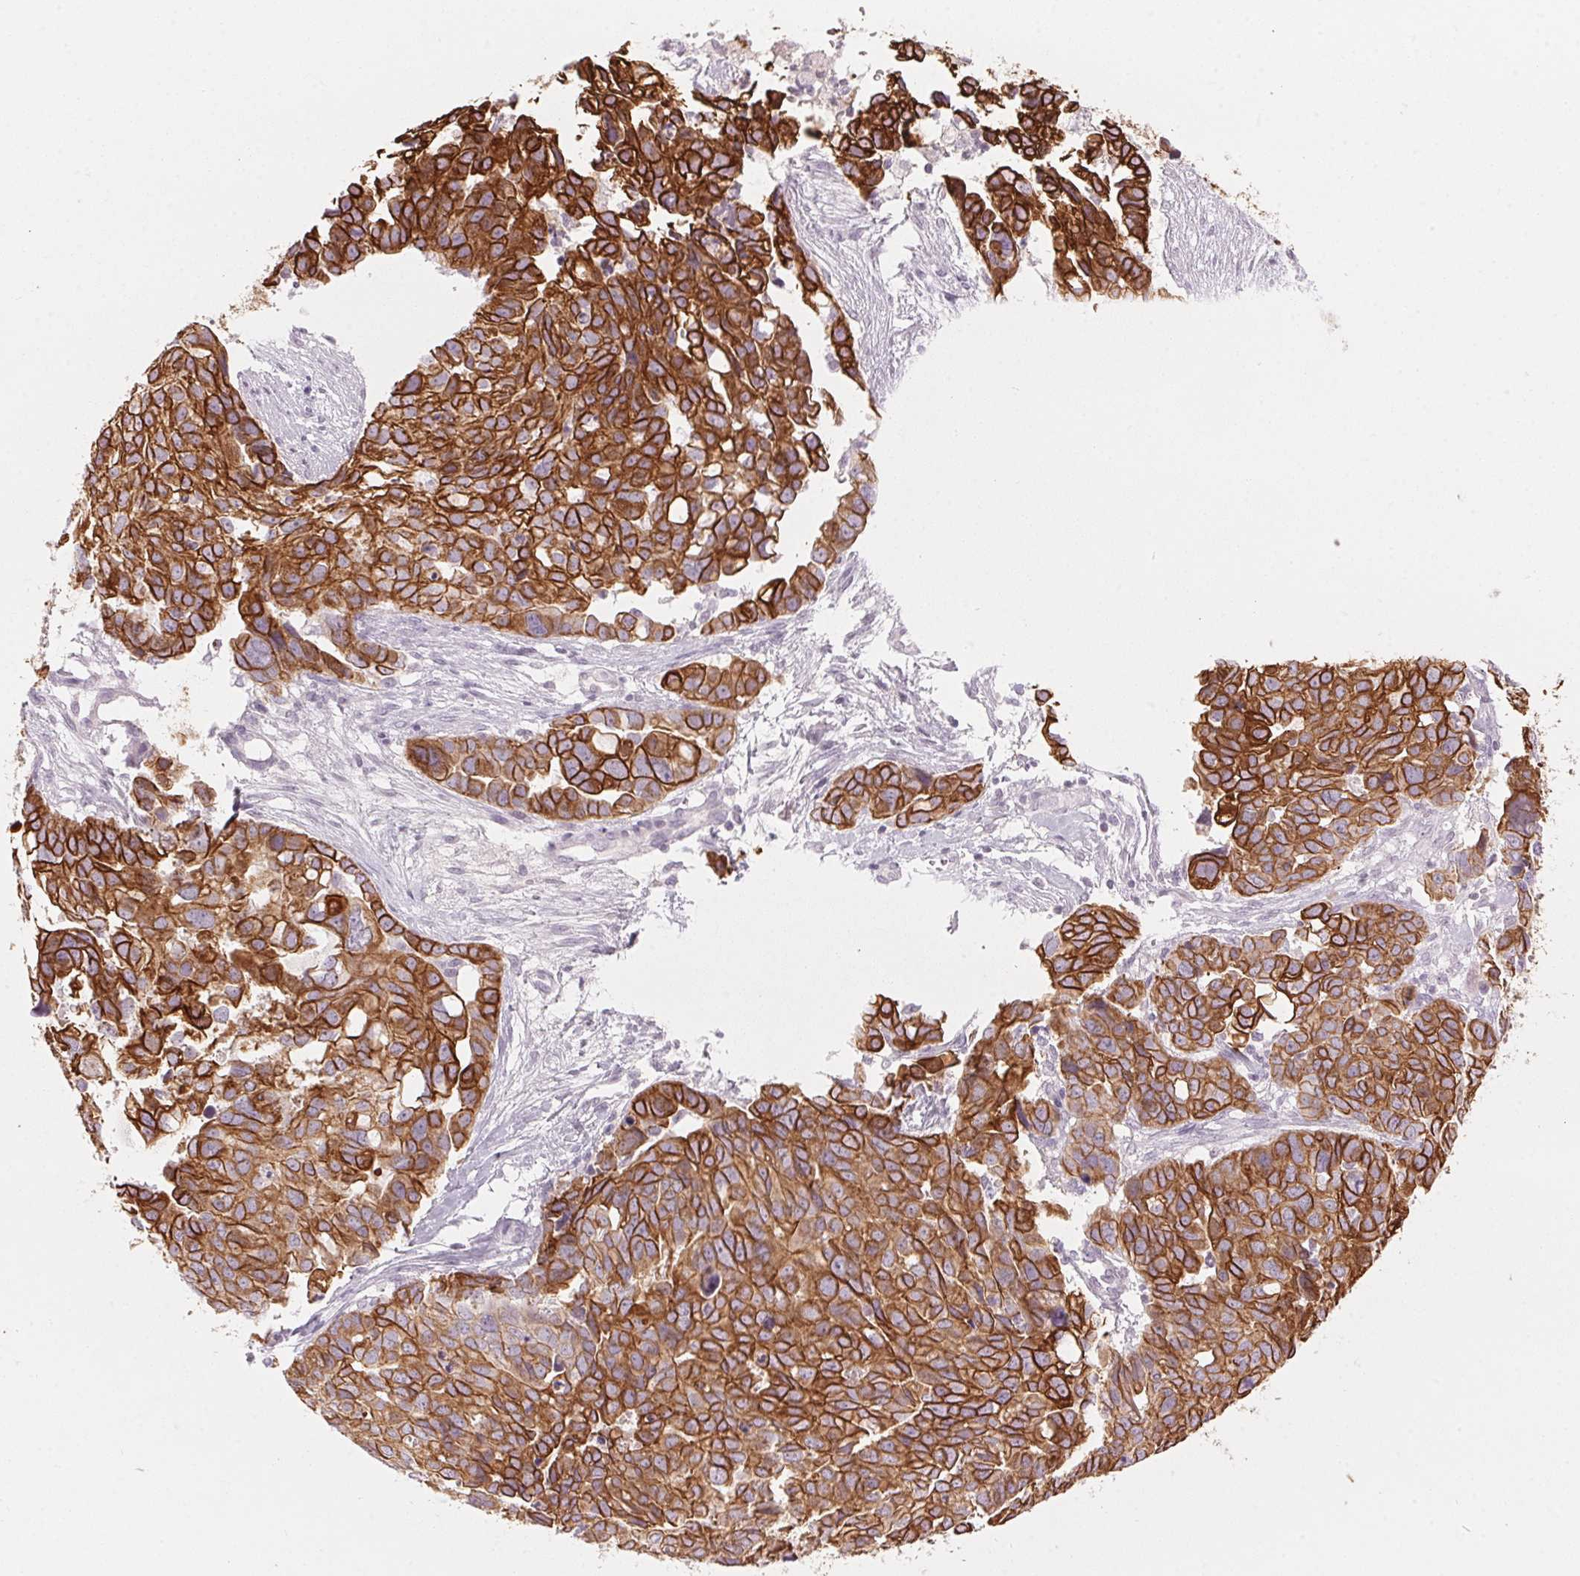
{"staining": {"intensity": "strong", "quantity": ">75%", "location": "cytoplasmic/membranous"}, "tissue": "ovarian cancer", "cell_type": "Tumor cells", "image_type": "cancer", "snomed": [{"axis": "morphology", "description": "Carcinoma, endometroid"}, {"axis": "topography", "description": "Ovary"}], "caption": "Protein positivity by IHC demonstrates strong cytoplasmic/membranous expression in approximately >75% of tumor cells in ovarian endometroid carcinoma.", "gene": "SCTR", "patient": {"sex": "female", "age": 78}}